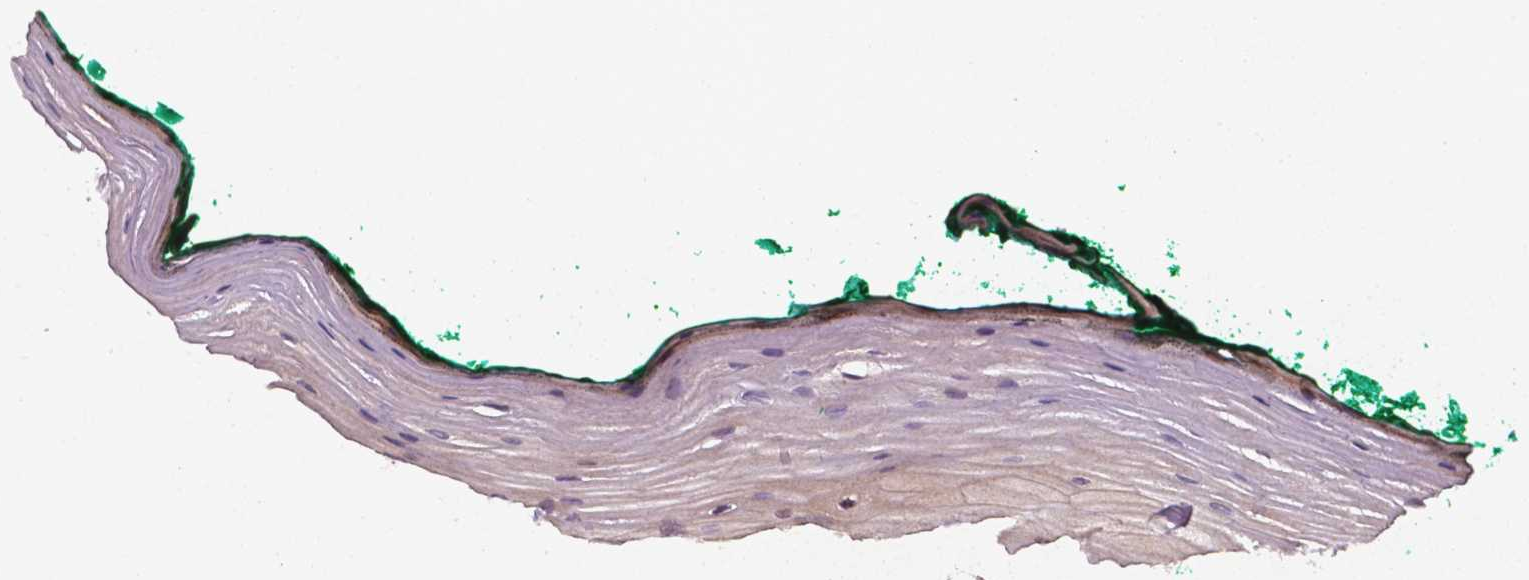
{"staining": {"intensity": "negative", "quantity": "none", "location": "none"}, "tissue": "oral mucosa", "cell_type": "Squamous epithelial cells", "image_type": "normal", "snomed": [{"axis": "morphology", "description": "Normal tissue, NOS"}, {"axis": "topography", "description": "Oral tissue"}], "caption": "Immunohistochemistry image of unremarkable oral mucosa: human oral mucosa stained with DAB displays no significant protein expression in squamous epithelial cells.", "gene": "TM4SF20", "patient": {"sex": "female", "age": 83}}